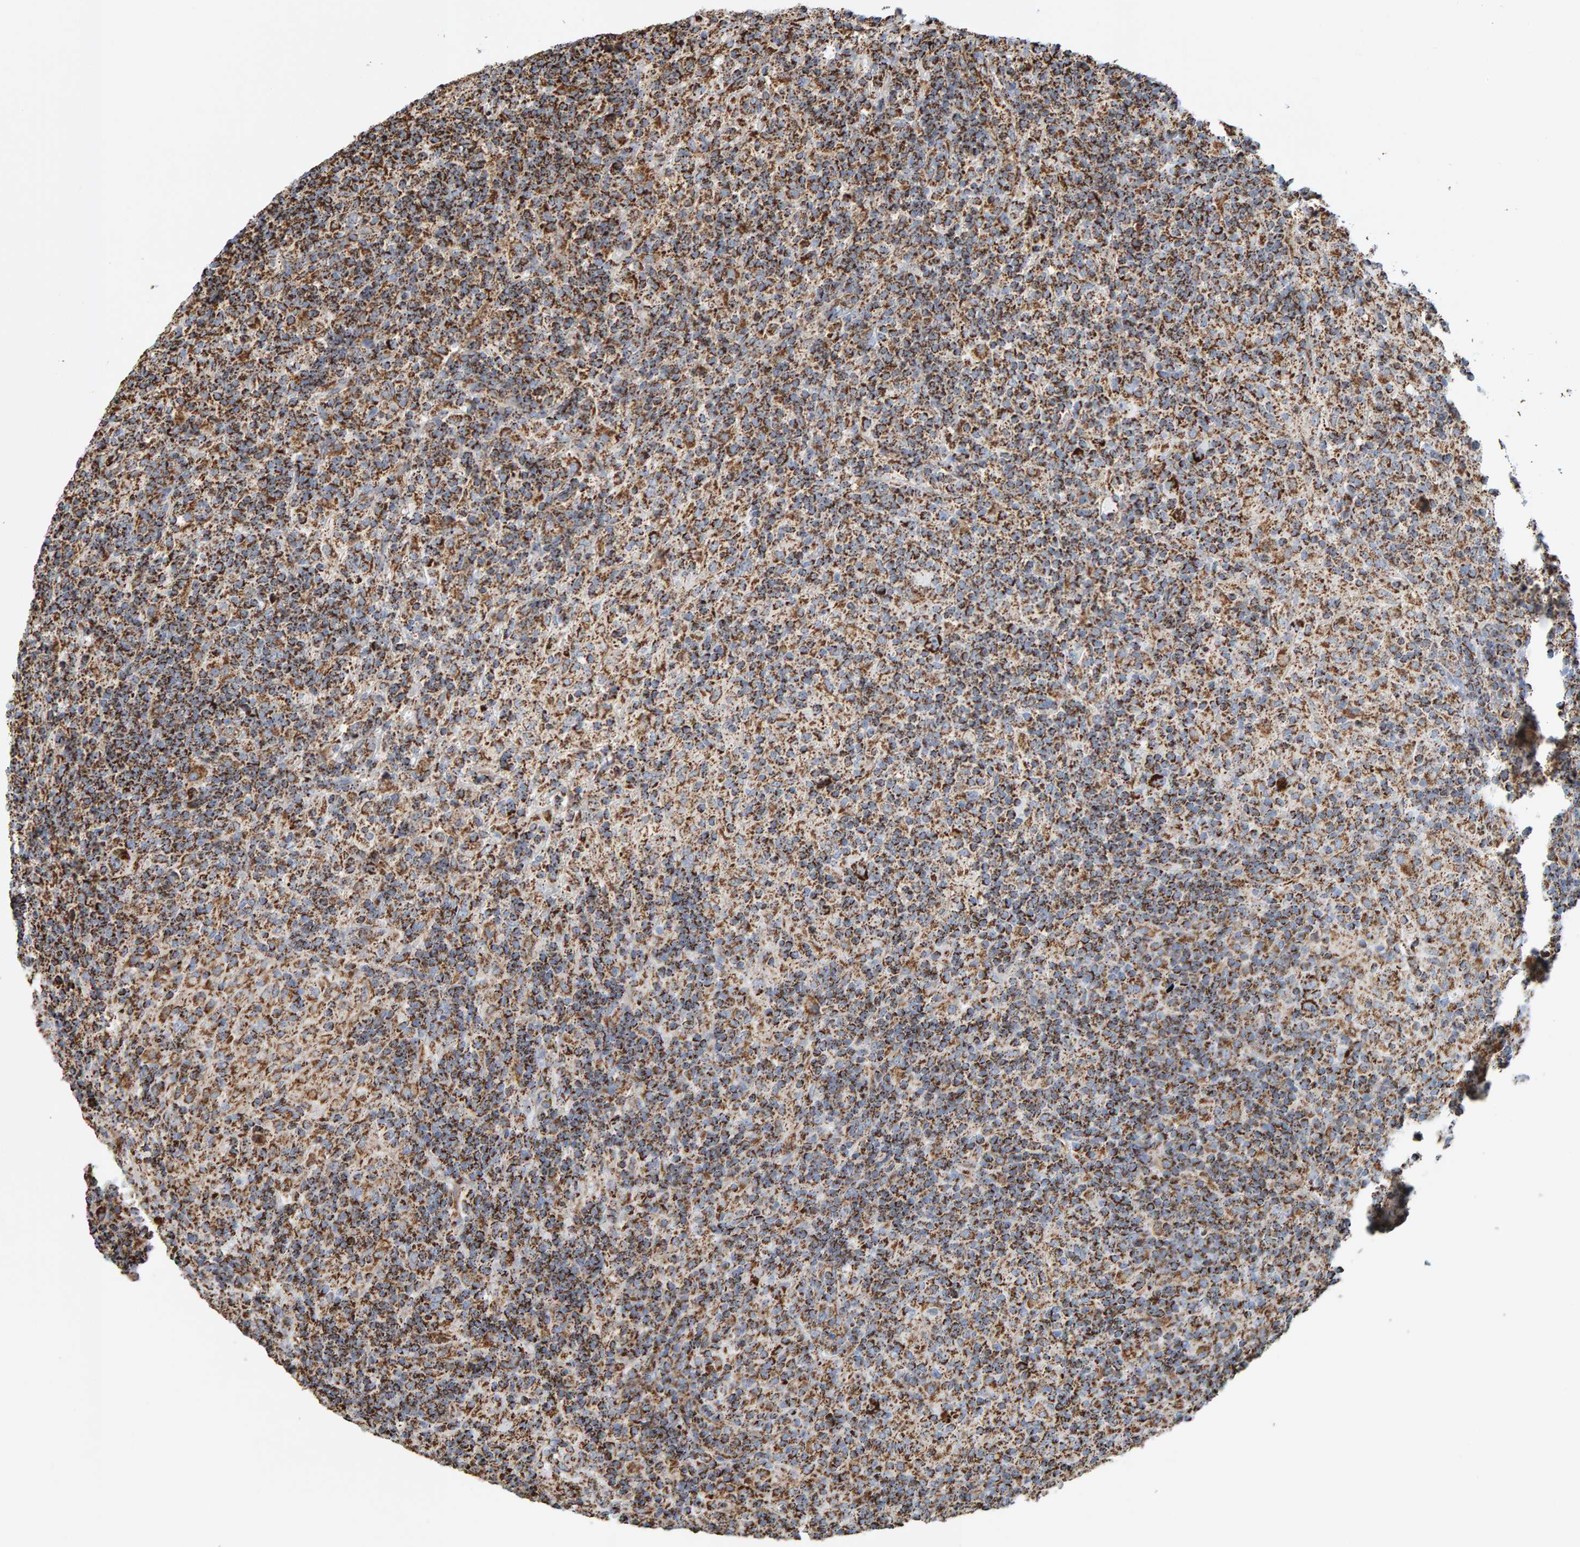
{"staining": {"intensity": "moderate", "quantity": ">75%", "location": "cytoplasmic/membranous"}, "tissue": "lymphoma", "cell_type": "Tumor cells", "image_type": "cancer", "snomed": [{"axis": "morphology", "description": "Hodgkin's disease, NOS"}, {"axis": "topography", "description": "Lymph node"}], "caption": "Moderate cytoplasmic/membranous positivity for a protein is present in about >75% of tumor cells of lymphoma using IHC.", "gene": "MRPL45", "patient": {"sex": "male", "age": 70}}